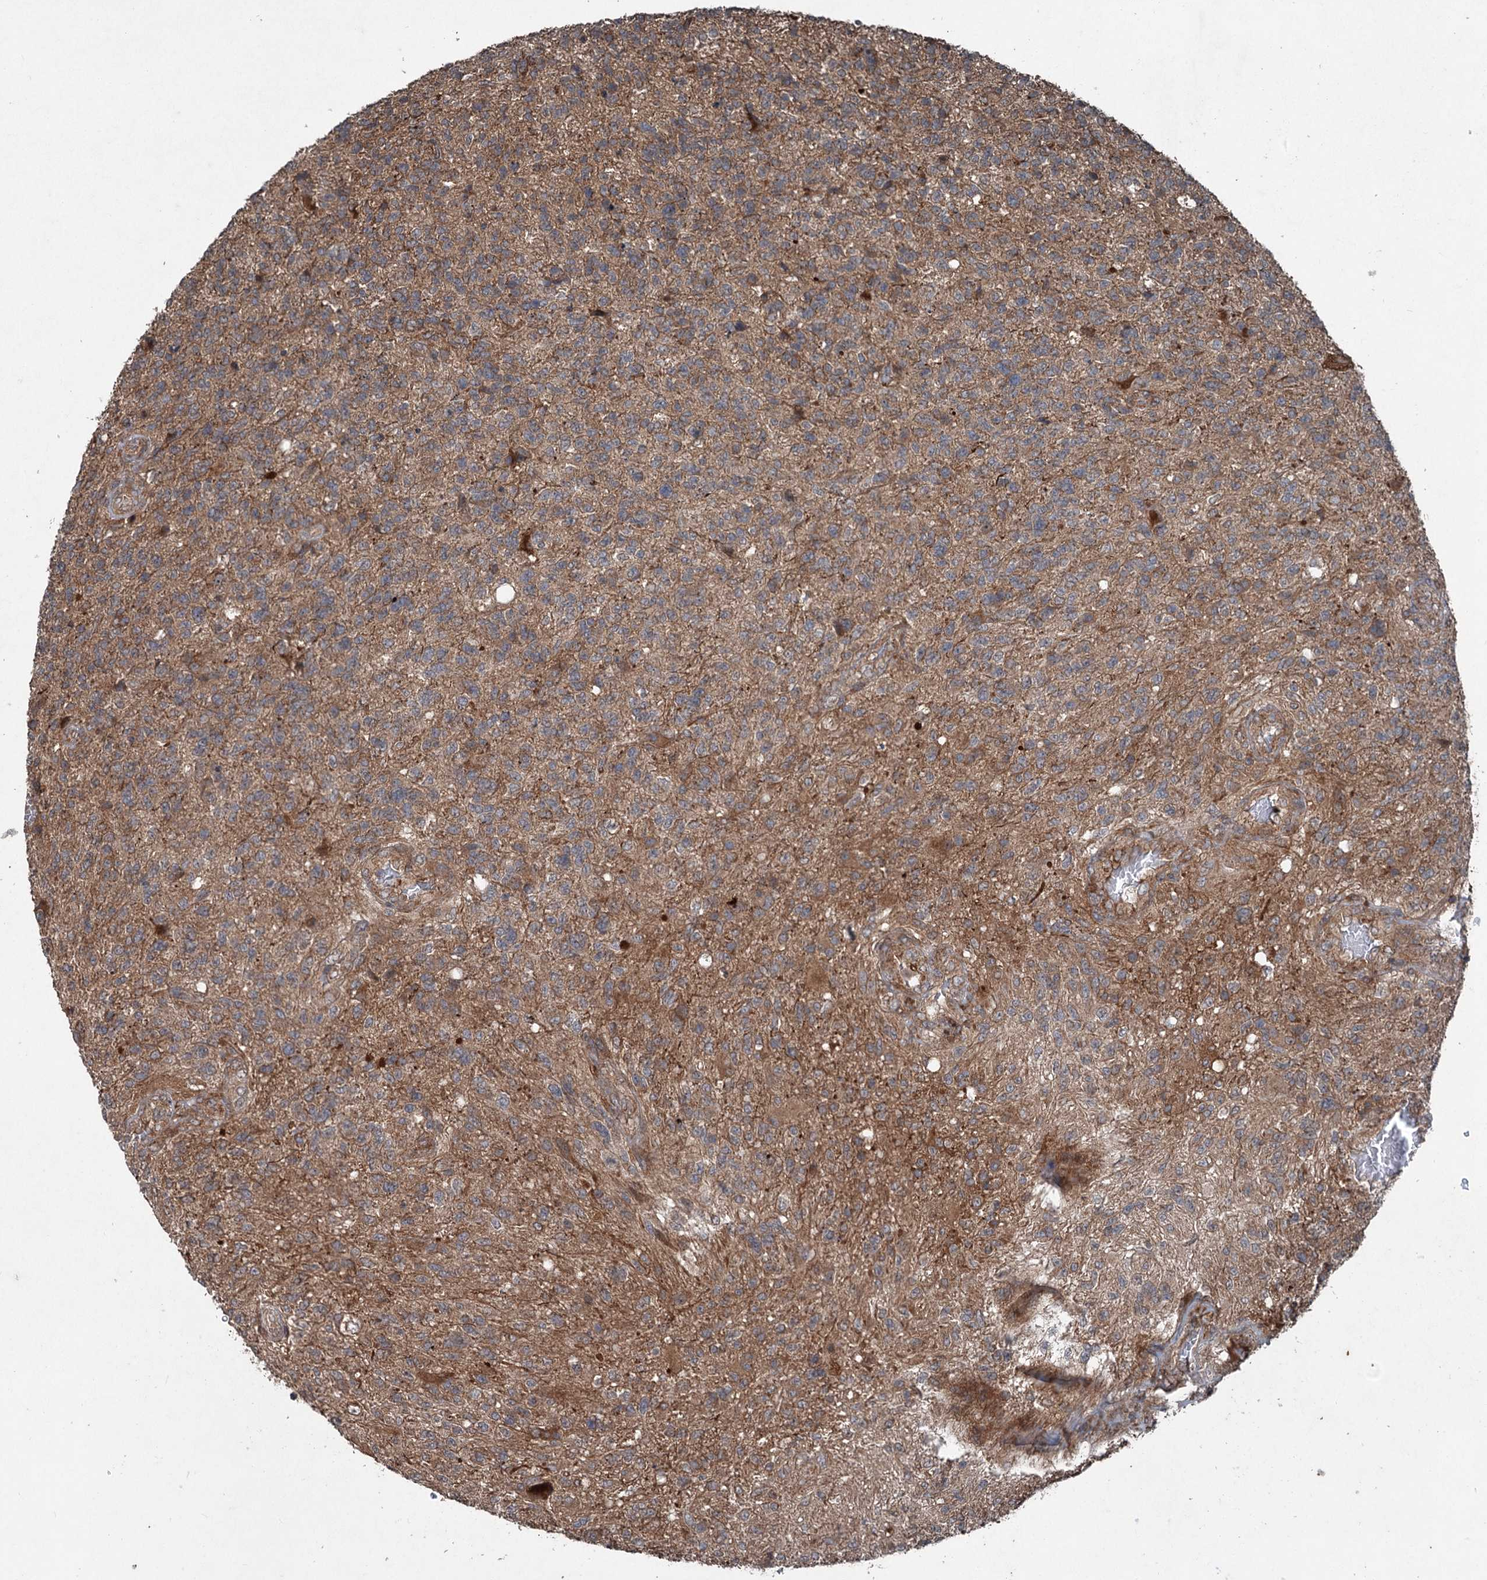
{"staining": {"intensity": "weak", "quantity": "25%-75%", "location": "cytoplasmic/membranous"}, "tissue": "glioma", "cell_type": "Tumor cells", "image_type": "cancer", "snomed": [{"axis": "morphology", "description": "Glioma, malignant, High grade"}, {"axis": "topography", "description": "Brain"}], "caption": "Immunohistochemical staining of glioma shows low levels of weak cytoplasmic/membranous expression in about 25%-75% of tumor cells. The protein of interest is stained brown, and the nuclei are stained in blue (DAB IHC with brightfield microscopy, high magnification).", "gene": "ALAS1", "patient": {"sex": "male", "age": 56}}